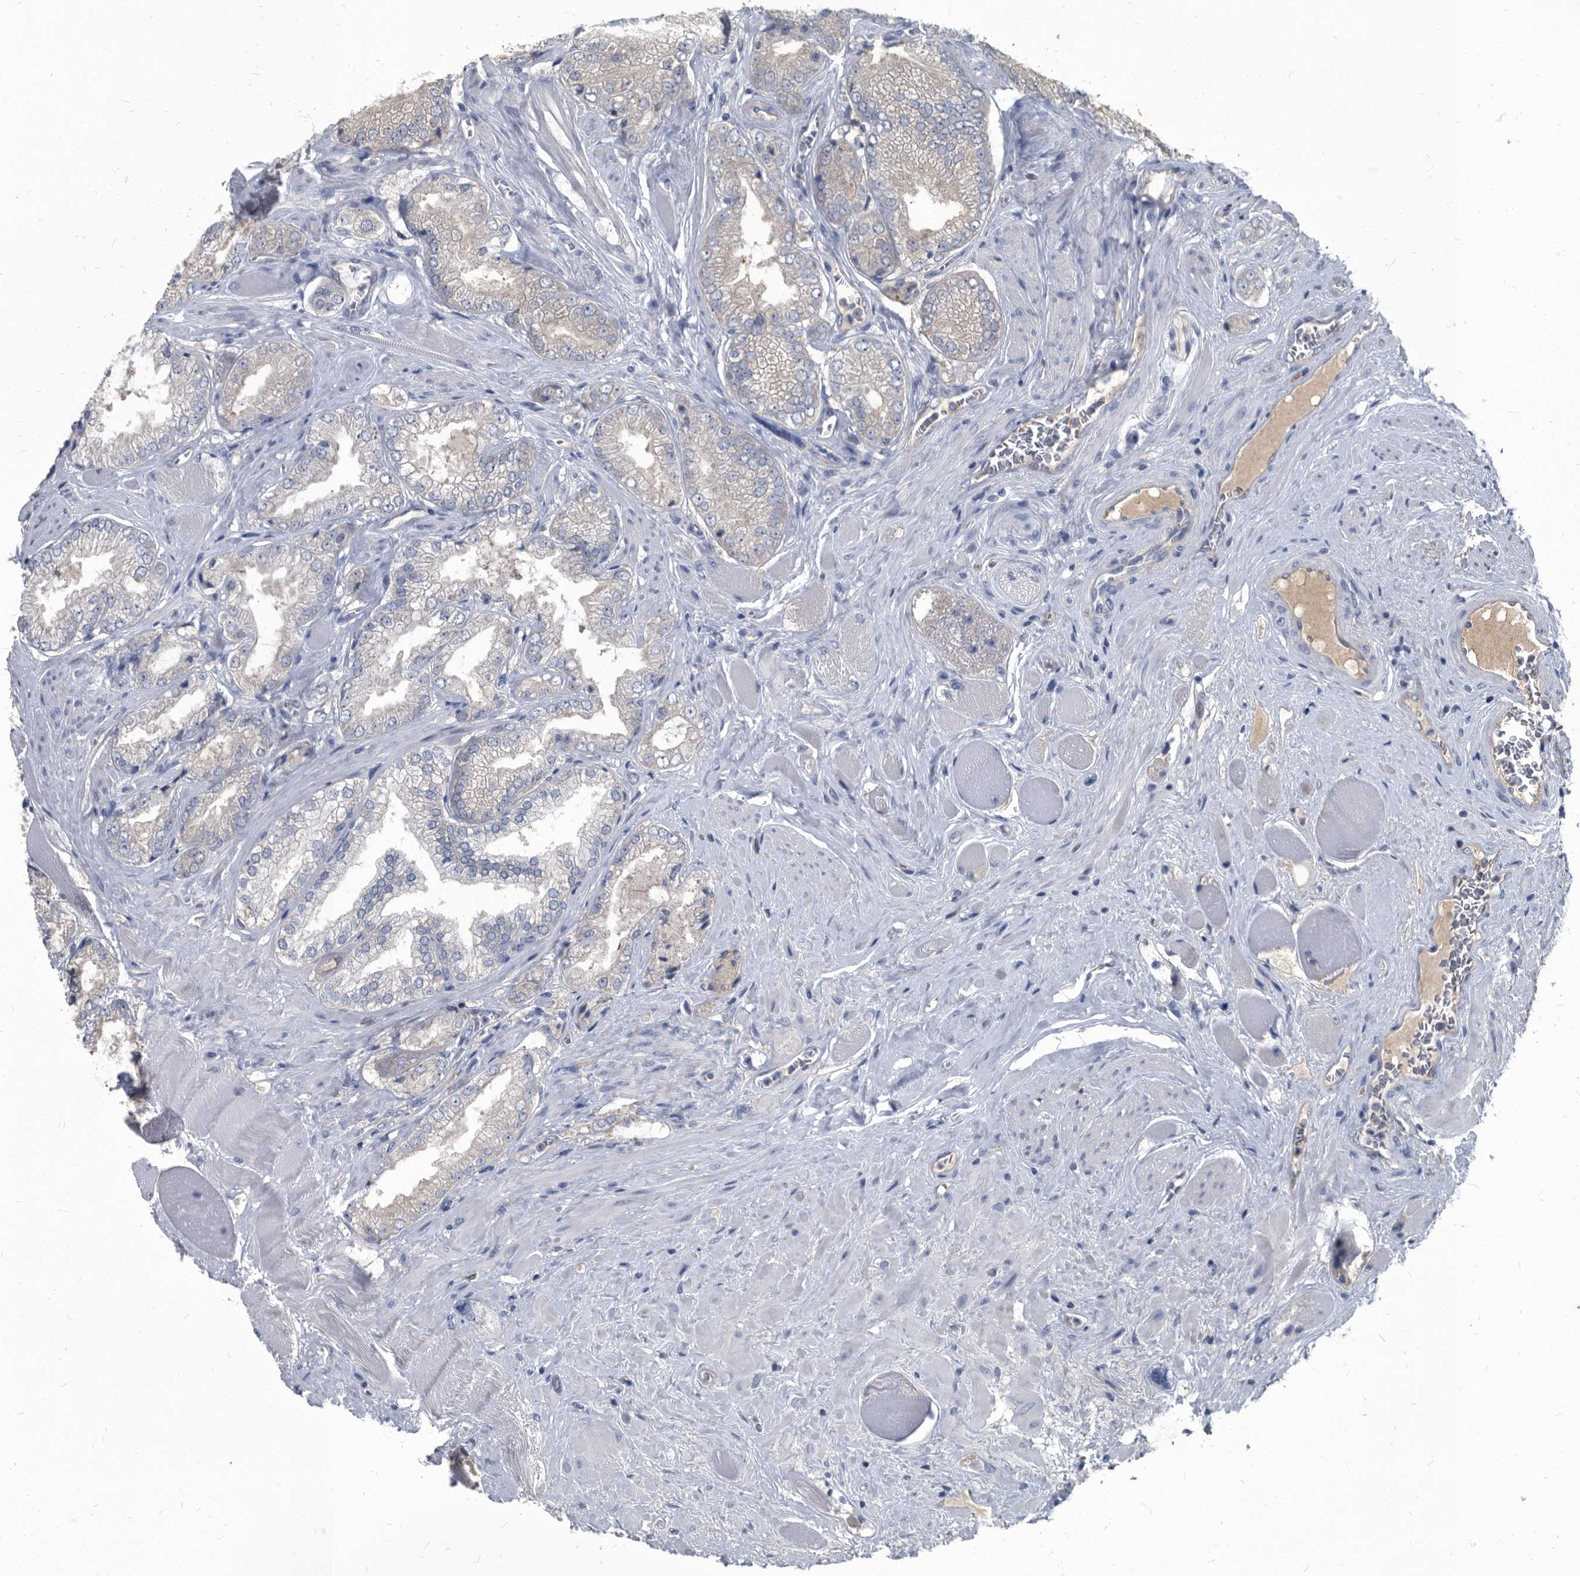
{"staining": {"intensity": "negative", "quantity": "none", "location": "none"}, "tissue": "prostate cancer", "cell_type": "Tumor cells", "image_type": "cancer", "snomed": [{"axis": "morphology", "description": "Adenocarcinoma, High grade"}, {"axis": "topography", "description": "Prostate"}], "caption": "An image of human high-grade adenocarcinoma (prostate) is negative for staining in tumor cells.", "gene": "CDV3", "patient": {"sex": "male", "age": 58}}